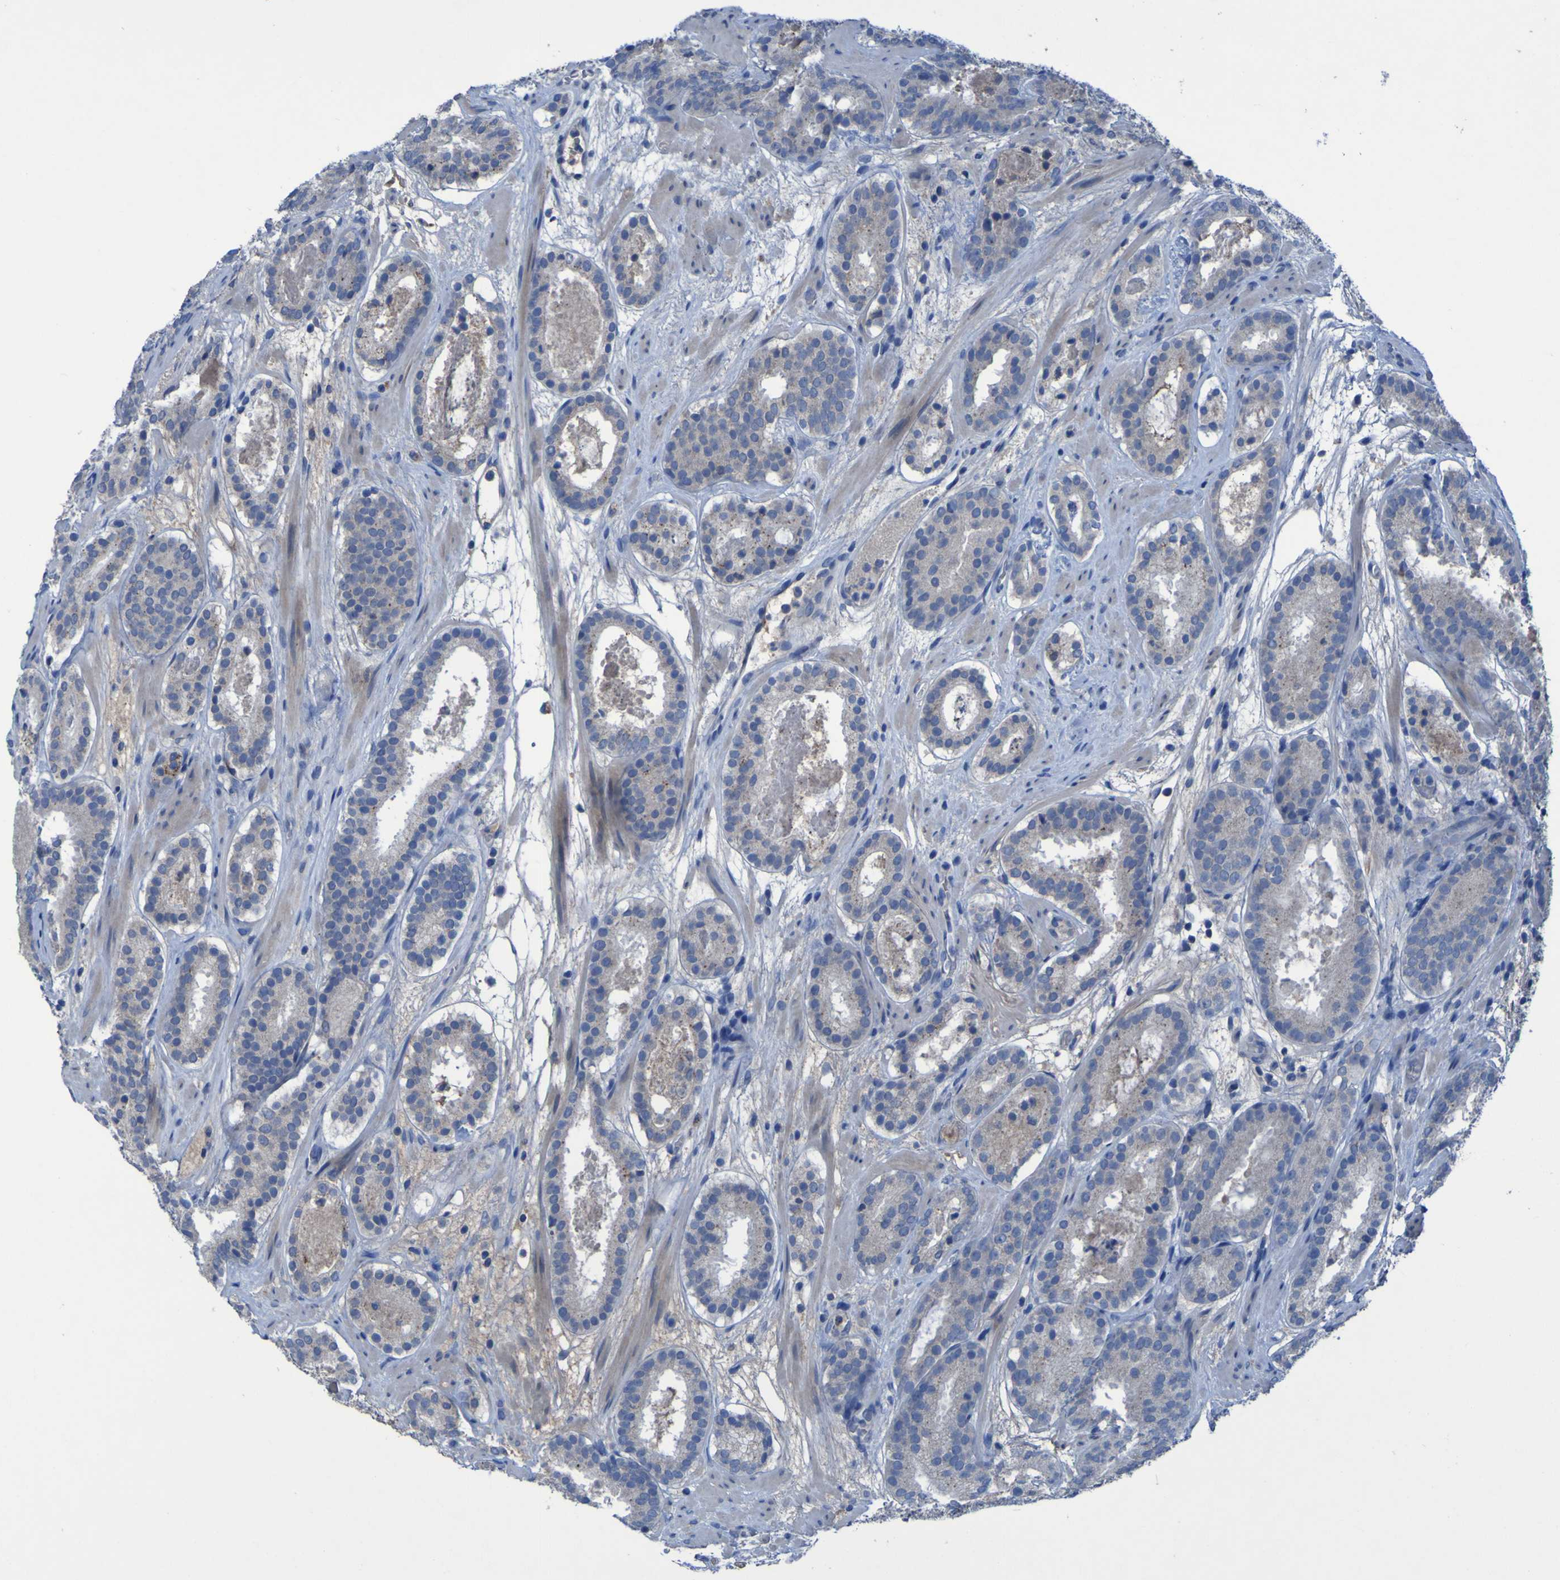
{"staining": {"intensity": "negative", "quantity": "none", "location": "none"}, "tissue": "prostate cancer", "cell_type": "Tumor cells", "image_type": "cancer", "snomed": [{"axis": "morphology", "description": "Adenocarcinoma, Low grade"}, {"axis": "topography", "description": "Prostate"}], "caption": "Immunohistochemistry (IHC) micrograph of neoplastic tissue: human prostate cancer (low-grade adenocarcinoma) stained with DAB demonstrates no significant protein positivity in tumor cells.", "gene": "SGK2", "patient": {"sex": "male", "age": 69}}